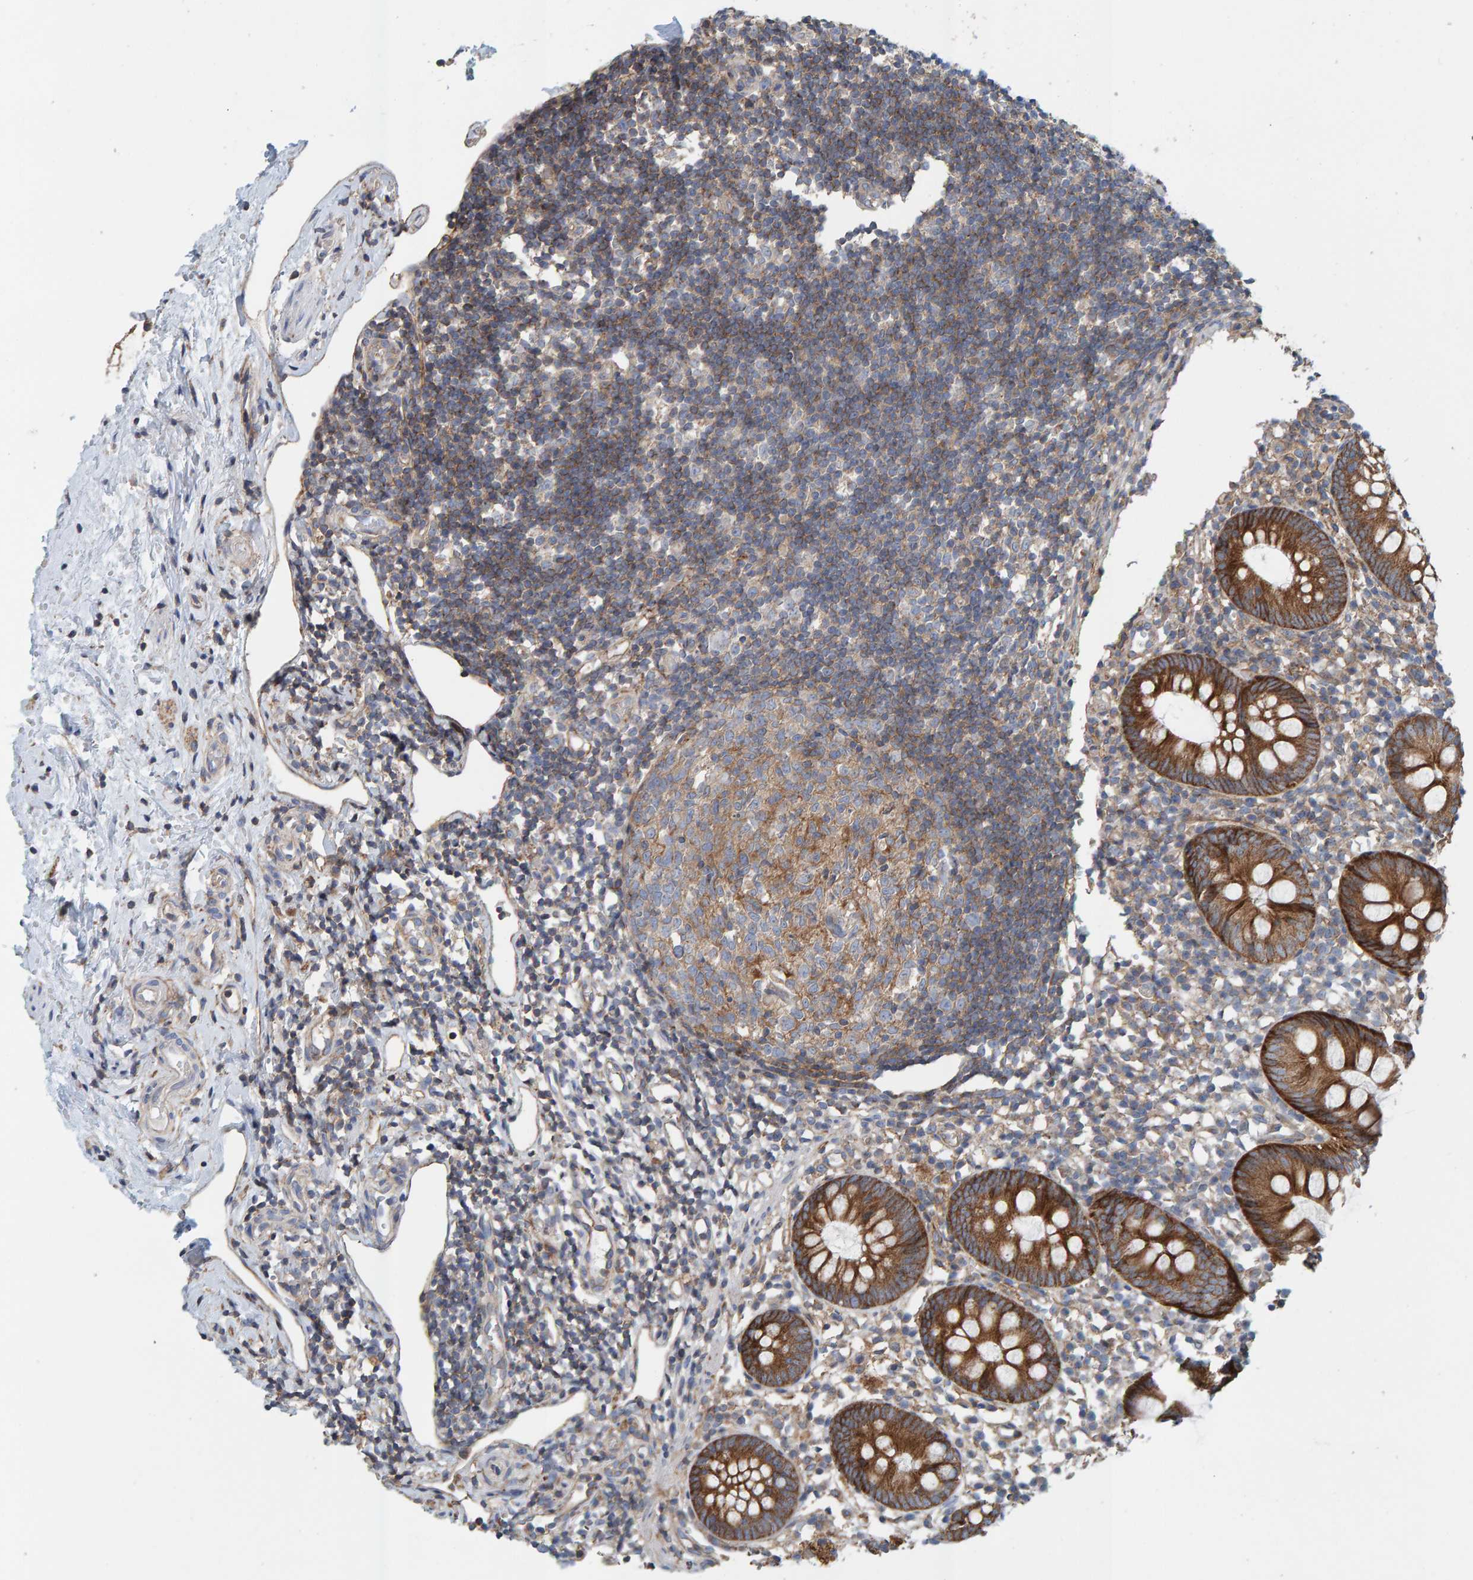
{"staining": {"intensity": "strong", "quantity": ">75%", "location": "cytoplasmic/membranous"}, "tissue": "appendix", "cell_type": "Glandular cells", "image_type": "normal", "snomed": [{"axis": "morphology", "description": "Normal tissue, NOS"}, {"axis": "topography", "description": "Appendix"}], "caption": "Strong cytoplasmic/membranous positivity for a protein is seen in about >75% of glandular cells of benign appendix using IHC.", "gene": "RGP1", "patient": {"sex": "female", "age": 20}}